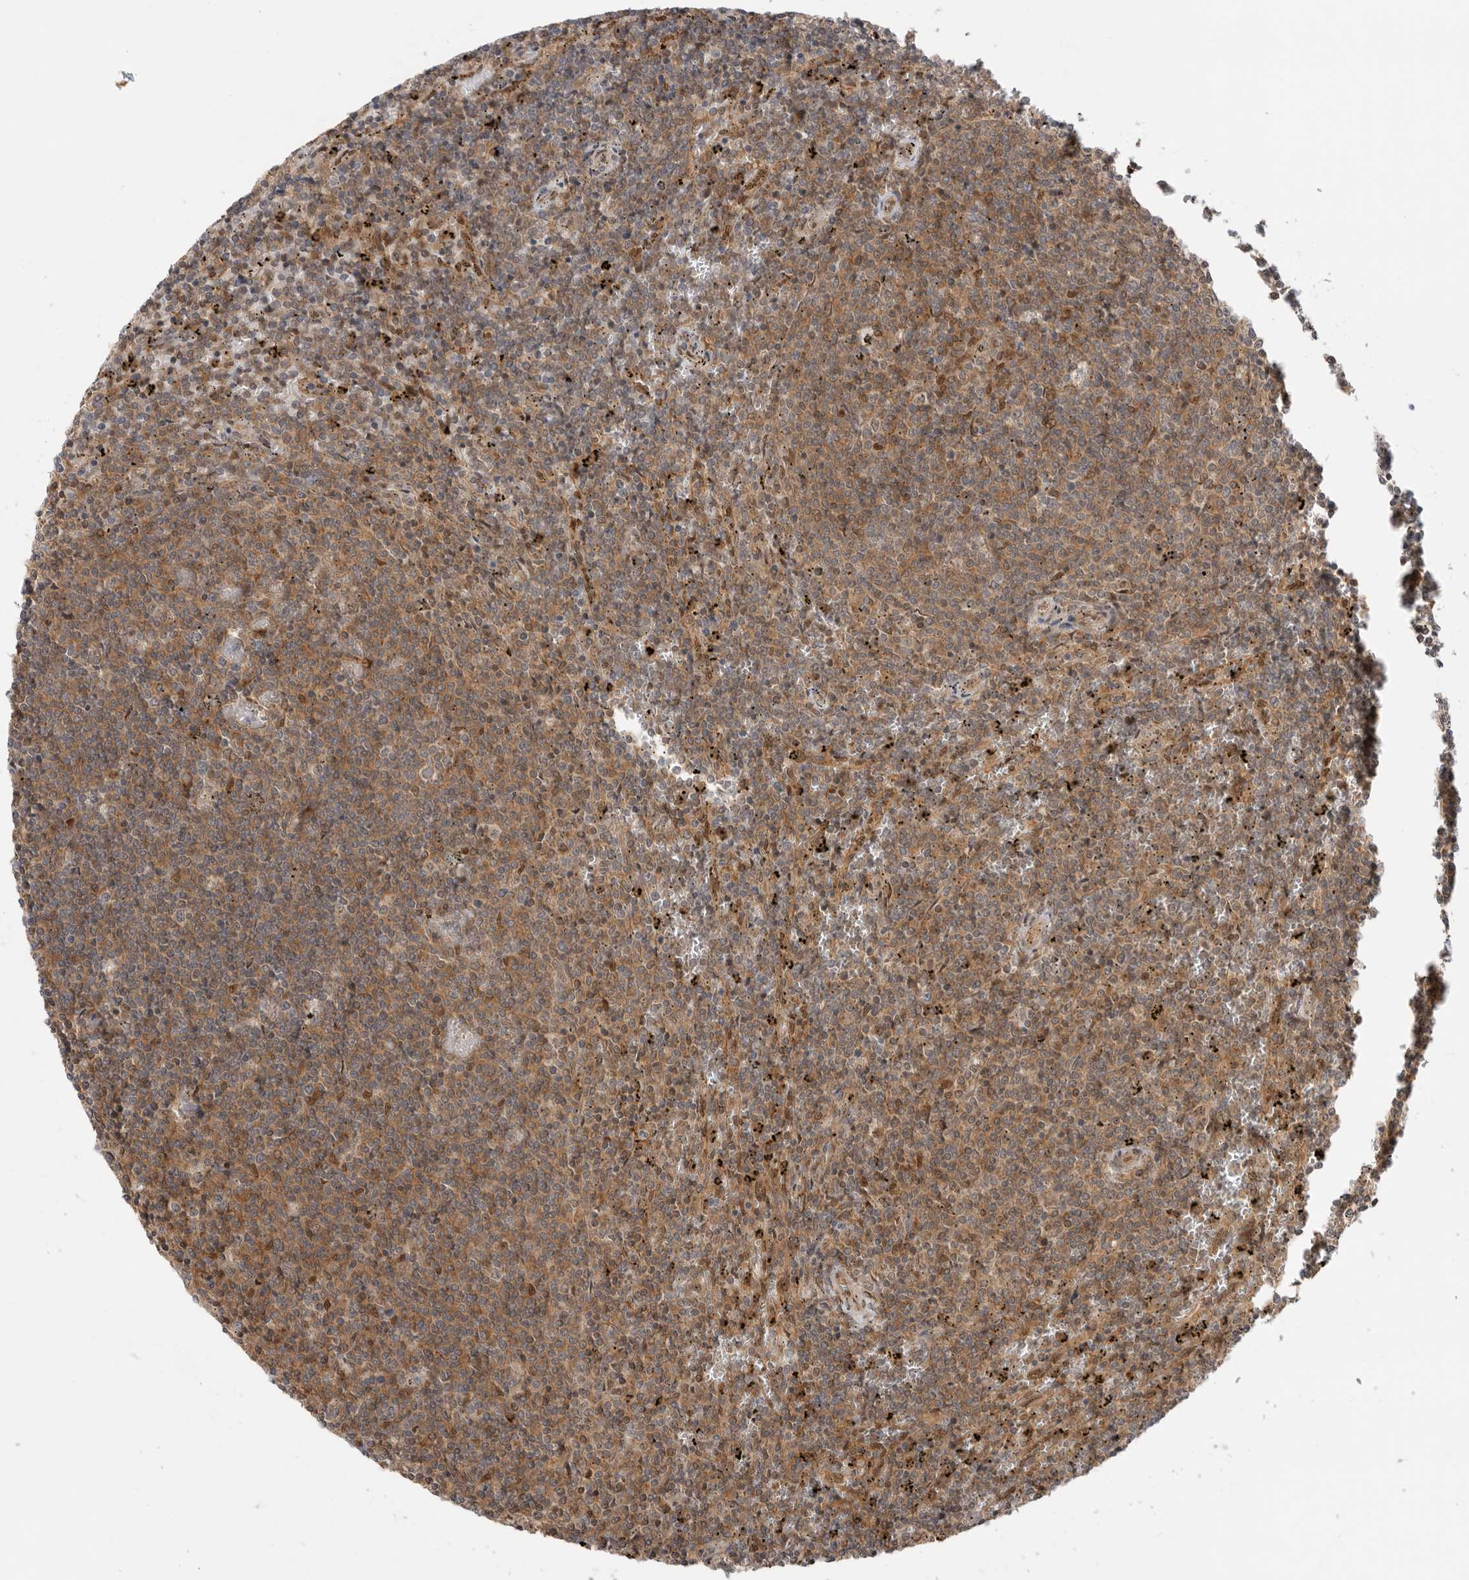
{"staining": {"intensity": "moderate", "quantity": ">75%", "location": "cytoplasmic/membranous"}, "tissue": "lymphoma", "cell_type": "Tumor cells", "image_type": "cancer", "snomed": [{"axis": "morphology", "description": "Malignant lymphoma, non-Hodgkin's type, Low grade"}, {"axis": "topography", "description": "Spleen"}], "caption": "Moderate cytoplasmic/membranous protein staining is present in about >75% of tumor cells in lymphoma.", "gene": "DCAF8", "patient": {"sex": "female", "age": 50}}